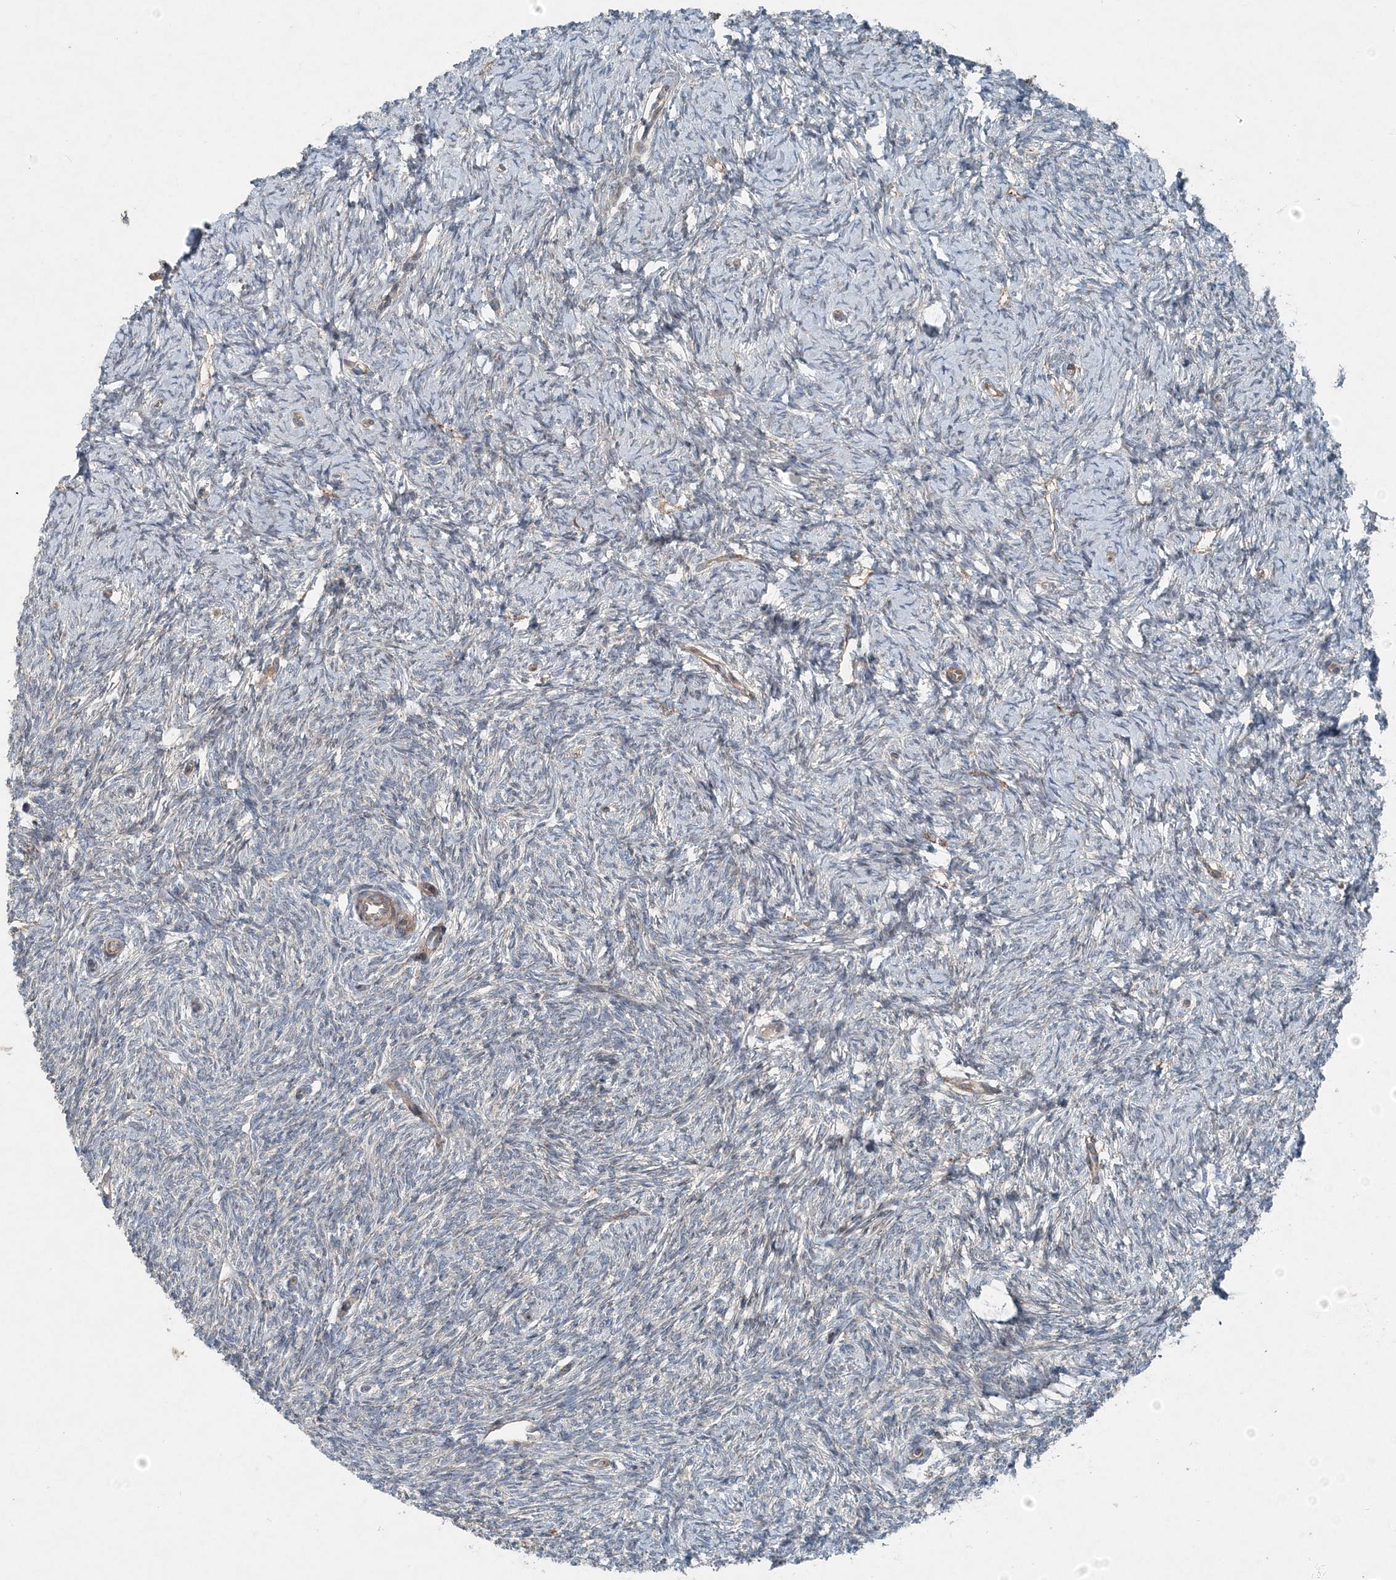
{"staining": {"intensity": "moderate", "quantity": ">75%", "location": "cytoplasmic/membranous"}, "tissue": "ovary", "cell_type": "Follicle cells", "image_type": "normal", "snomed": [{"axis": "morphology", "description": "Normal tissue, NOS"}, {"axis": "morphology", "description": "Cyst, NOS"}, {"axis": "topography", "description": "Ovary"}], "caption": "Immunohistochemical staining of normal ovary demonstrates >75% levels of moderate cytoplasmic/membranous protein positivity in about >75% of follicle cells. The protein of interest is shown in brown color, while the nuclei are stained blue.", "gene": "INTU", "patient": {"sex": "female", "age": 33}}